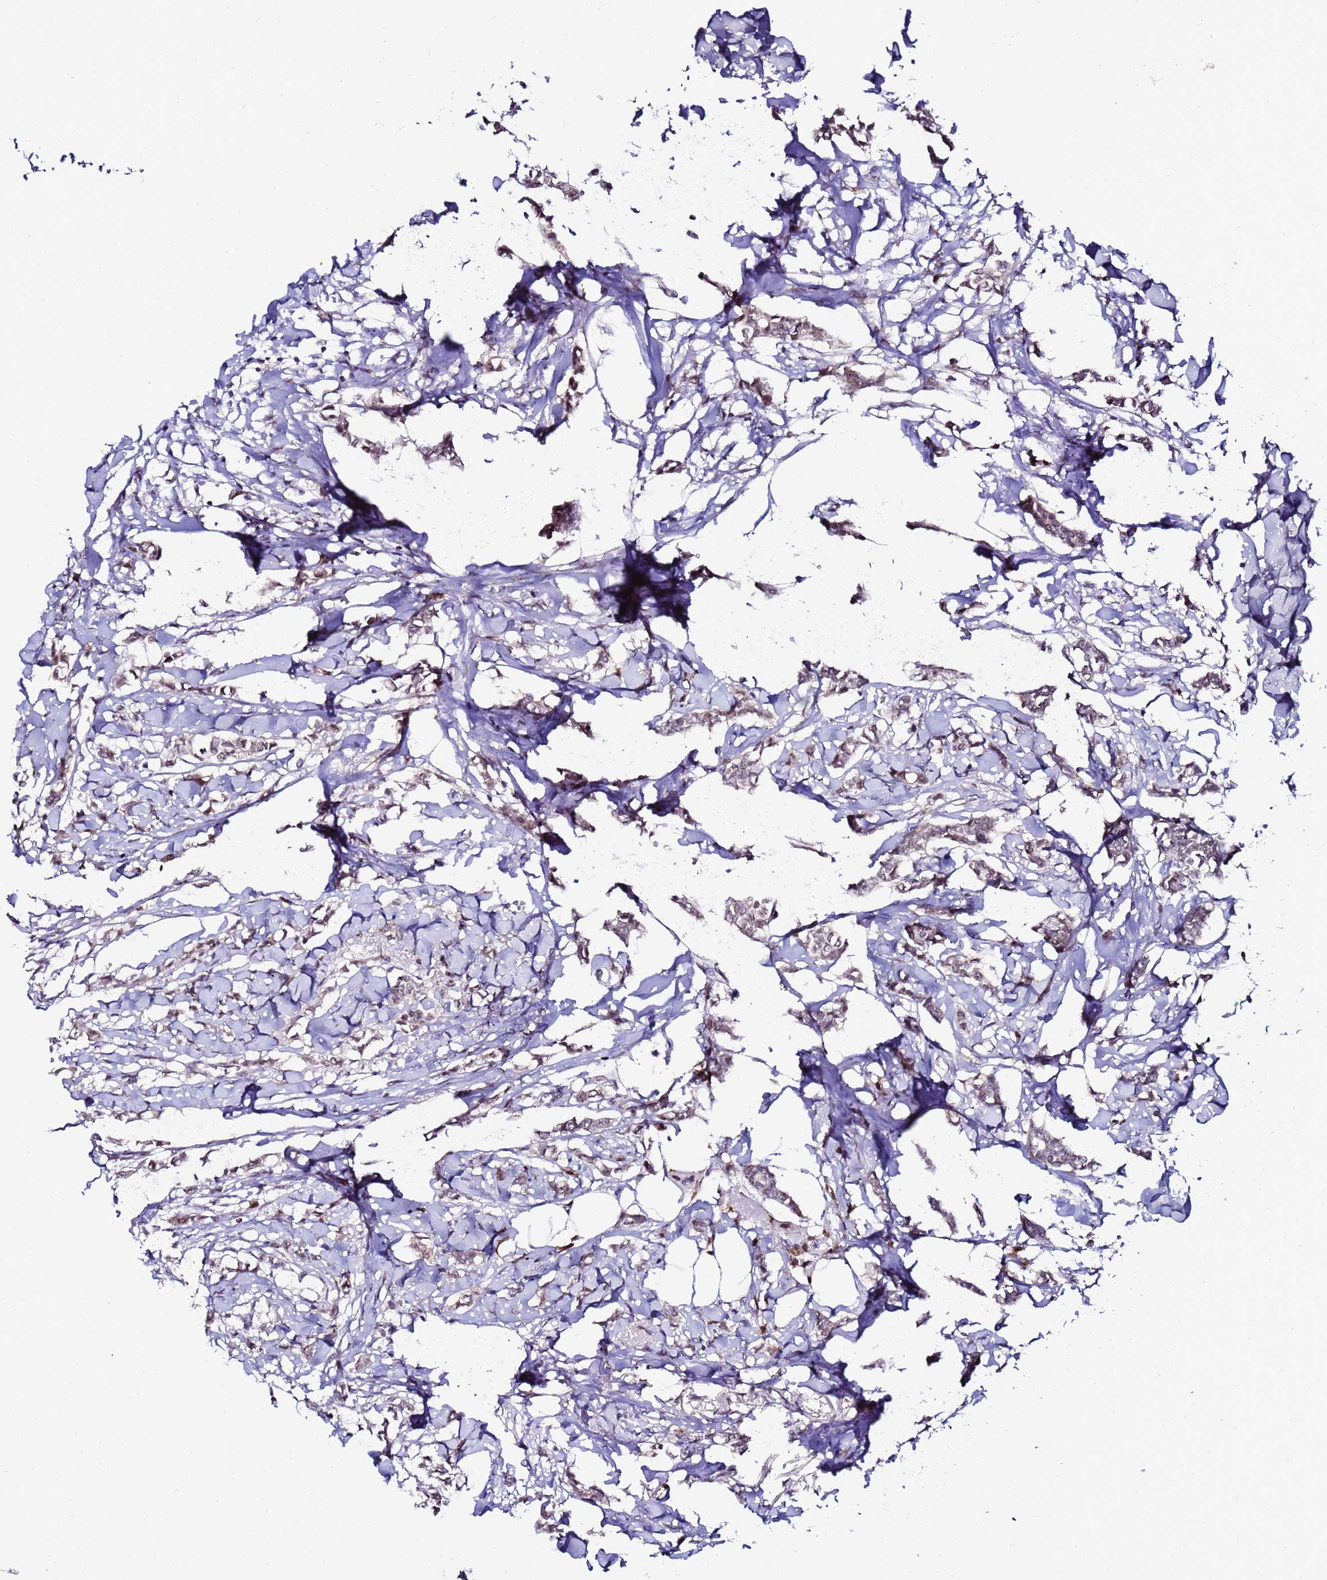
{"staining": {"intensity": "weak", "quantity": "25%-75%", "location": "cytoplasmic/membranous"}, "tissue": "breast cancer", "cell_type": "Tumor cells", "image_type": "cancer", "snomed": [{"axis": "morphology", "description": "Duct carcinoma"}, {"axis": "topography", "description": "Breast"}], "caption": "A low amount of weak cytoplasmic/membranous staining is appreciated in about 25%-75% of tumor cells in invasive ductal carcinoma (breast) tissue. (DAB = brown stain, brightfield microscopy at high magnification).", "gene": "C19orf47", "patient": {"sex": "female", "age": 41}}